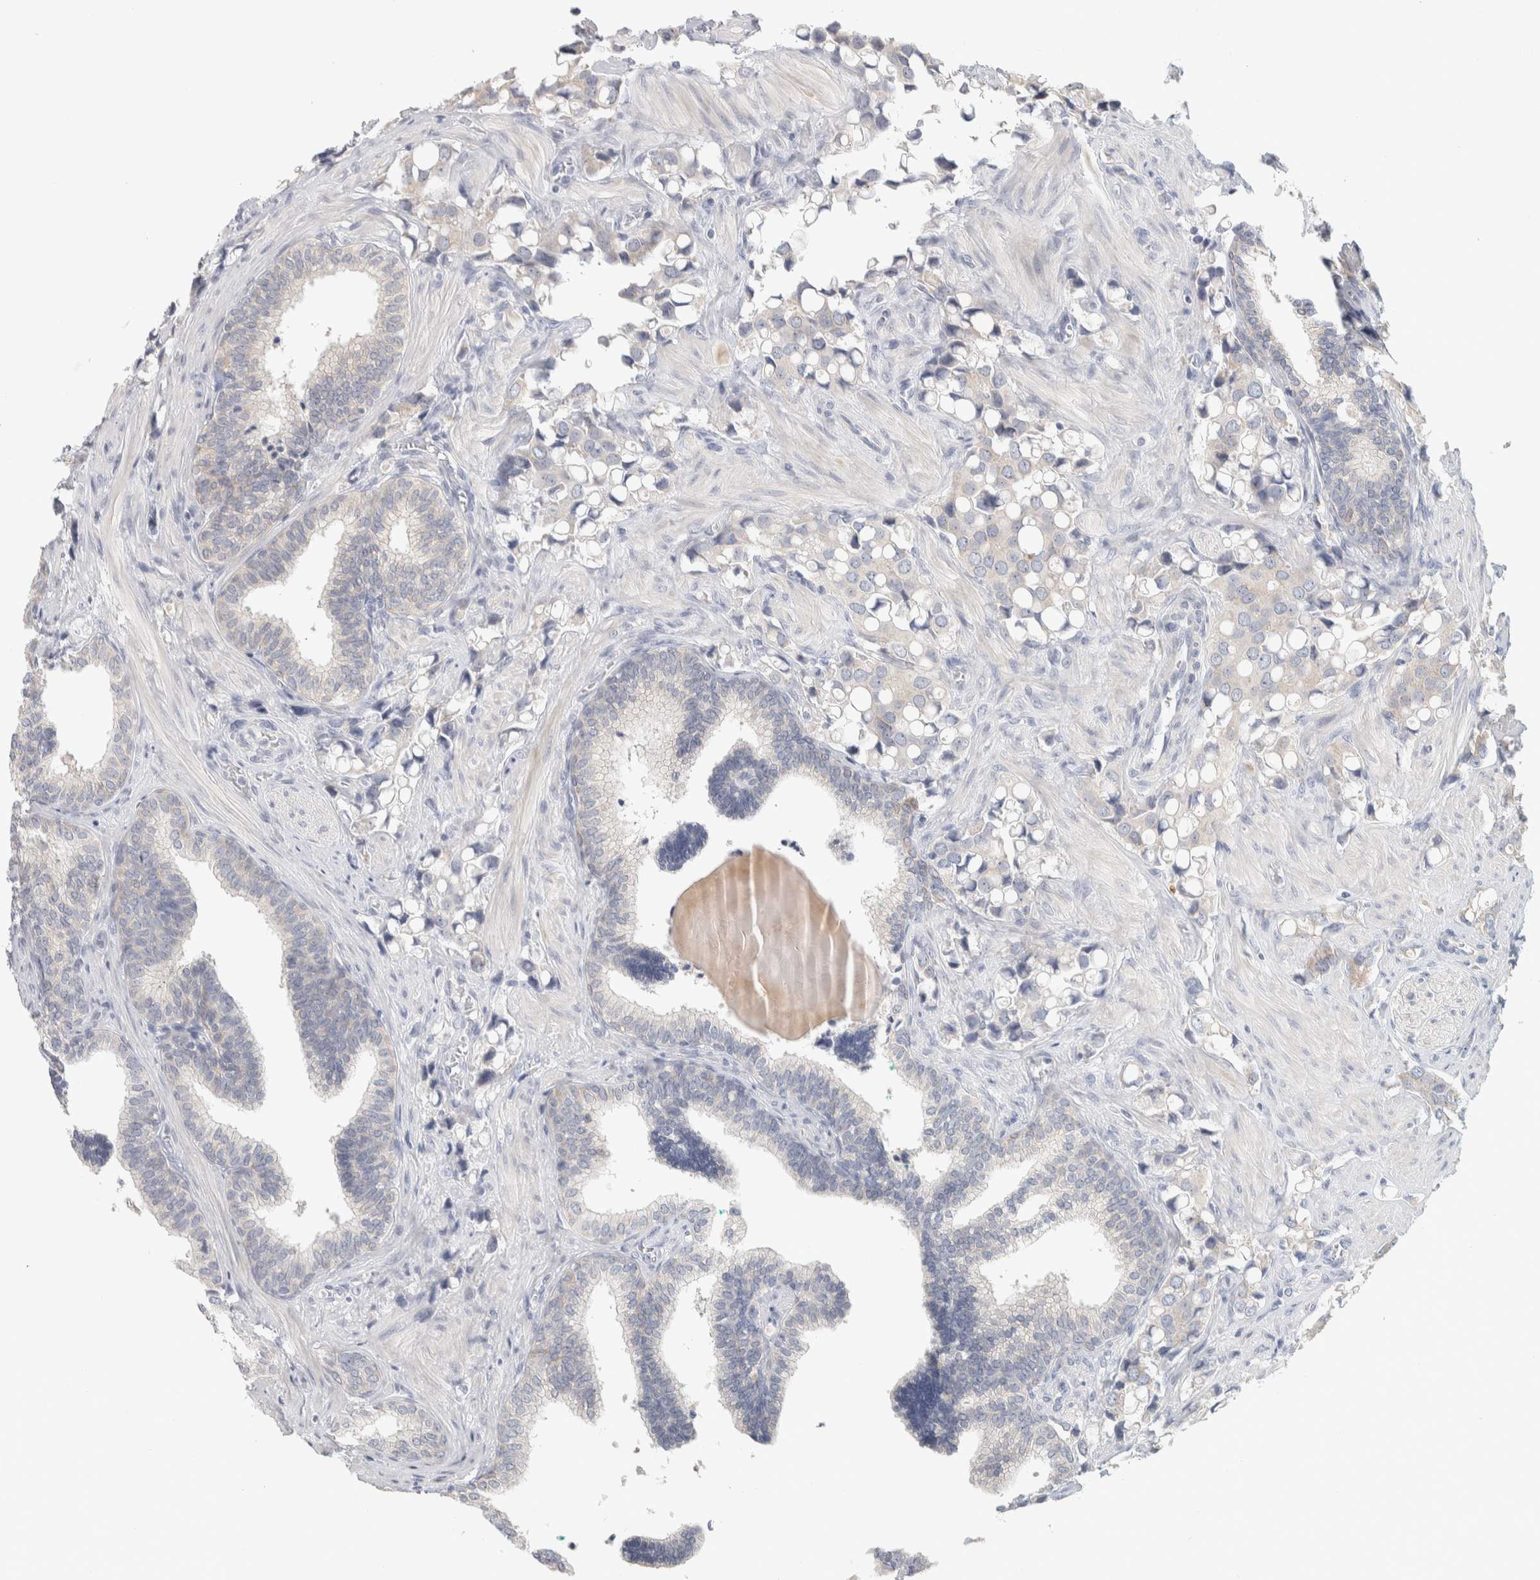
{"staining": {"intensity": "negative", "quantity": "none", "location": "none"}, "tissue": "prostate cancer", "cell_type": "Tumor cells", "image_type": "cancer", "snomed": [{"axis": "morphology", "description": "Adenocarcinoma, High grade"}, {"axis": "topography", "description": "Prostate"}], "caption": "DAB immunohistochemical staining of human prostate cancer displays no significant expression in tumor cells.", "gene": "DCXR", "patient": {"sex": "male", "age": 52}}